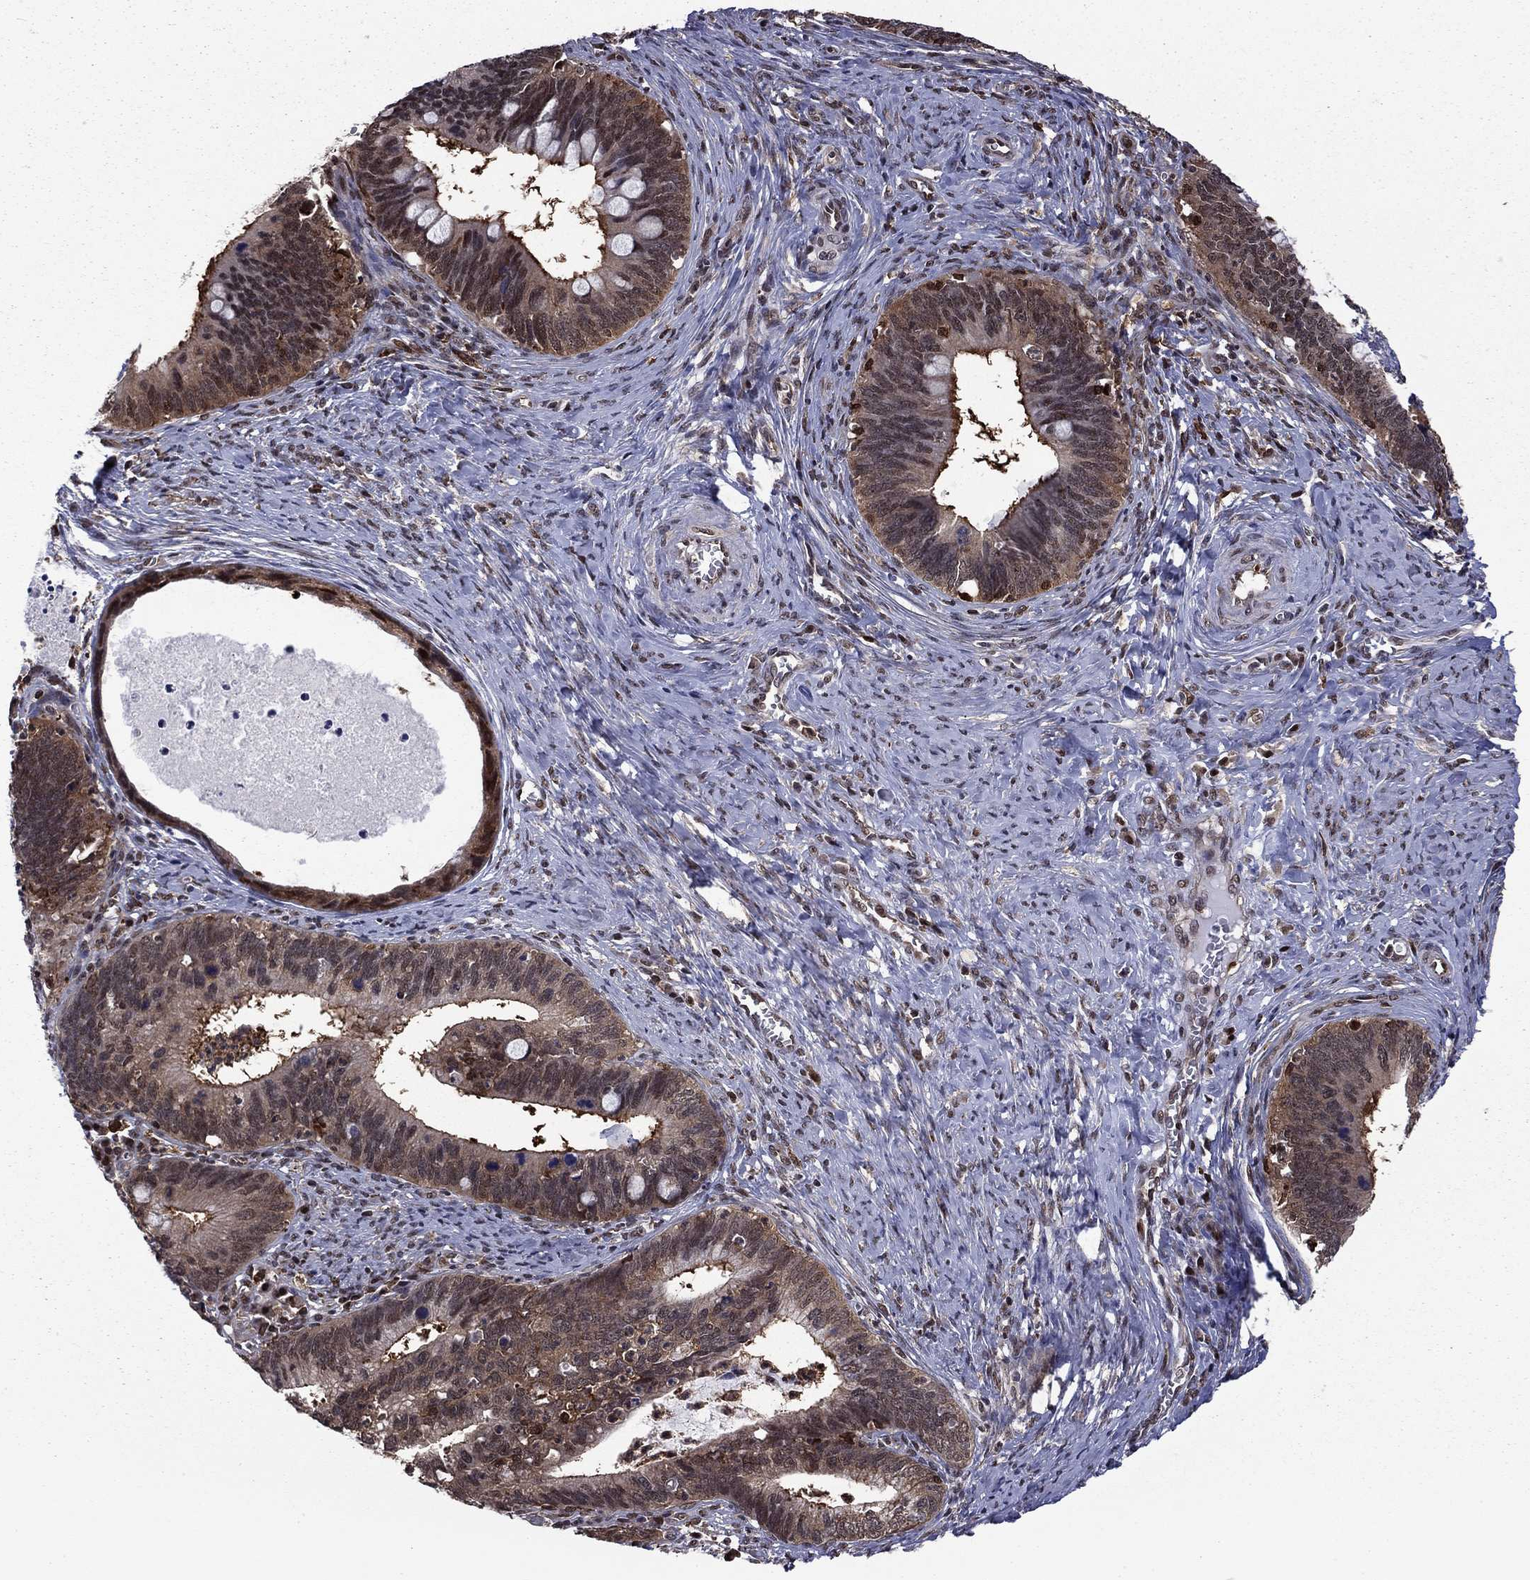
{"staining": {"intensity": "moderate", "quantity": "<25%", "location": "nuclear"}, "tissue": "cervical cancer", "cell_type": "Tumor cells", "image_type": "cancer", "snomed": [{"axis": "morphology", "description": "Adenocarcinoma, NOS"}, {"axis": "topography", "description": "Cervix"}], "caption": "This is an image of immunohistochemistry staining of cervical cancer (adenocarcinoma), which shows moderate staining in the nuclear of tumor cells.", "gene": "PSMD2", "patient": {"sex": "female", "age": 42}}